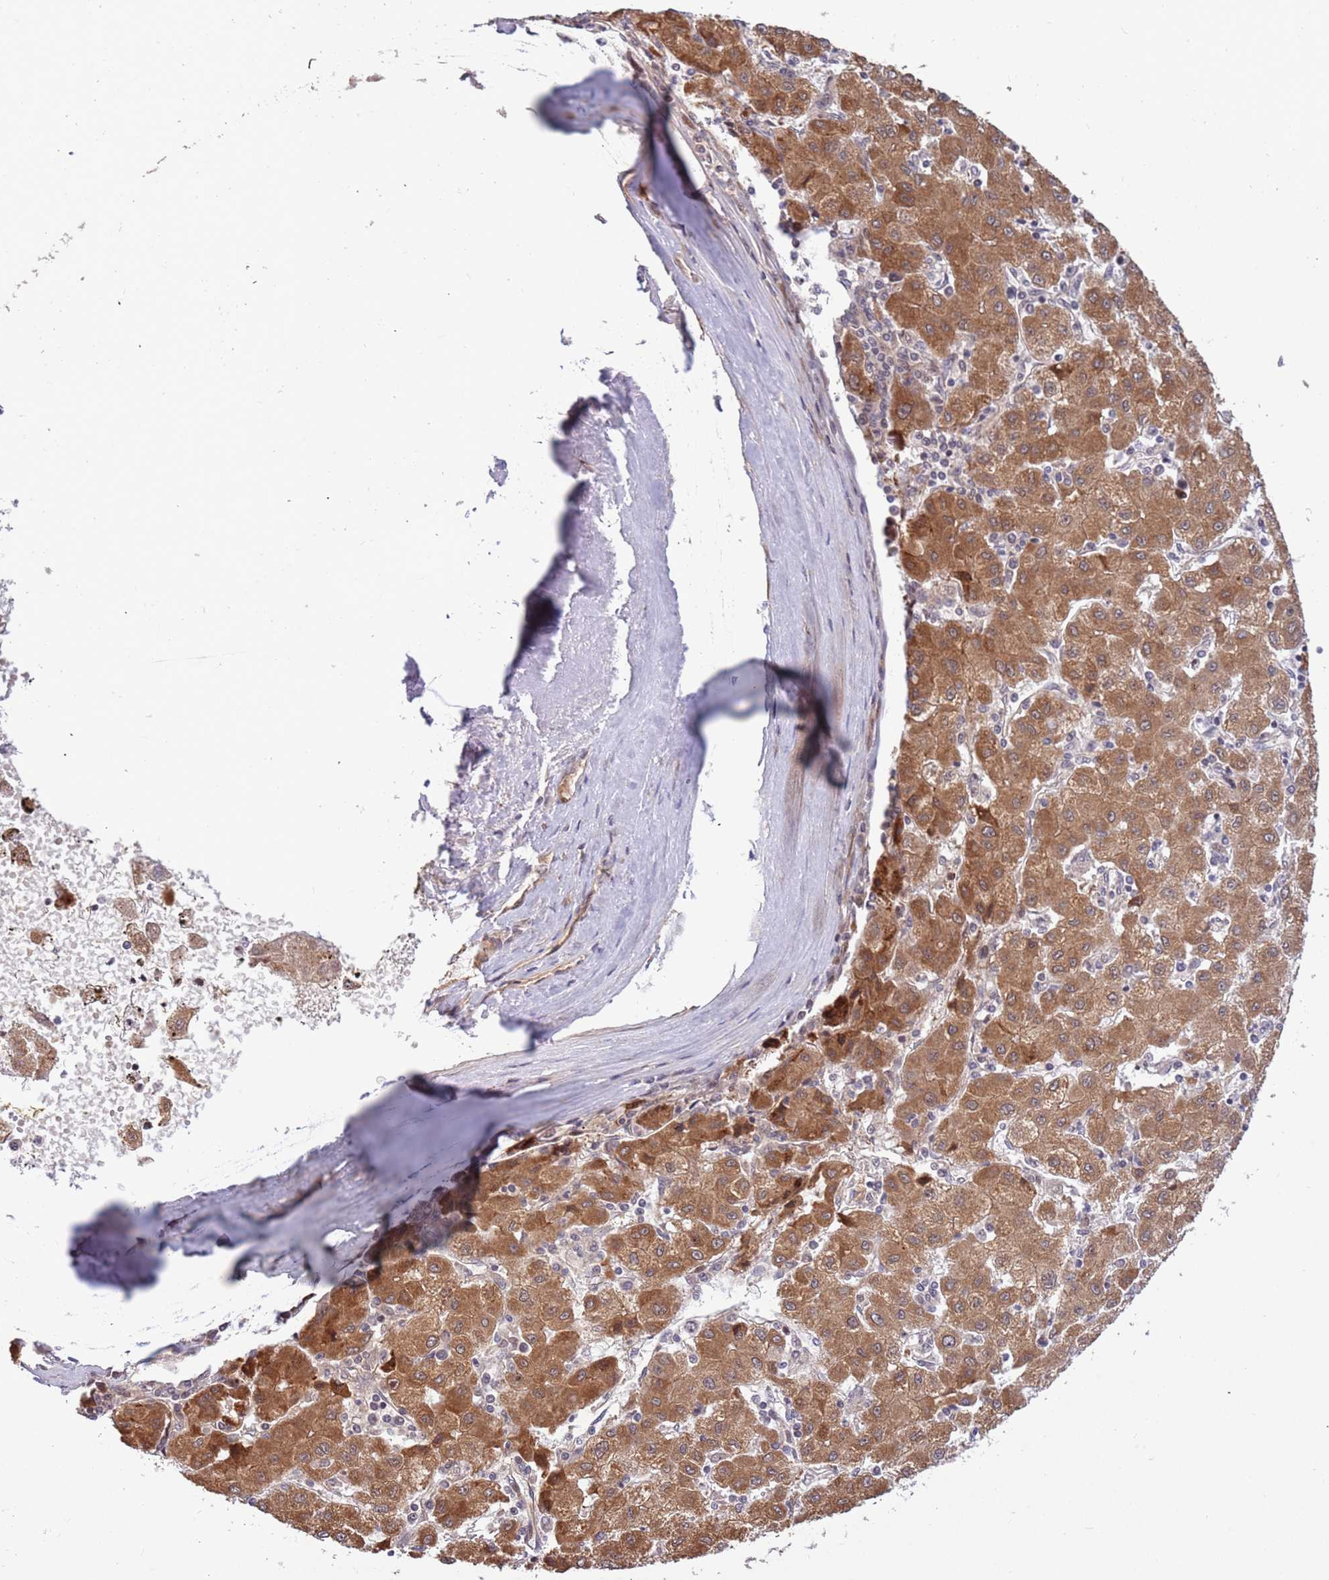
{"staining": {"intensity": "moderate", "quantity": ">75%", "location": "cytoplasmic/membranous"}, "tissue": "liver cancer", "cell_type": "Tumor cells", "image_type": "cancer", "snomed": [{"axis": "morphology", "description": "Carcinoma, Hepatocellular, NOS"}, {"axis": "topography", "description": "Liver"}], "caption": "Immunohistochemical staining of hepatocellular carcinoma (liver) demonstrates medium levels of moderate cytoplasmic/membranous protein positivity in approximately >75% of tumor cells. Nuclei are stained in blue.", "gene": "HAUS3", "patient": {"sex": "male", "age": 72}}